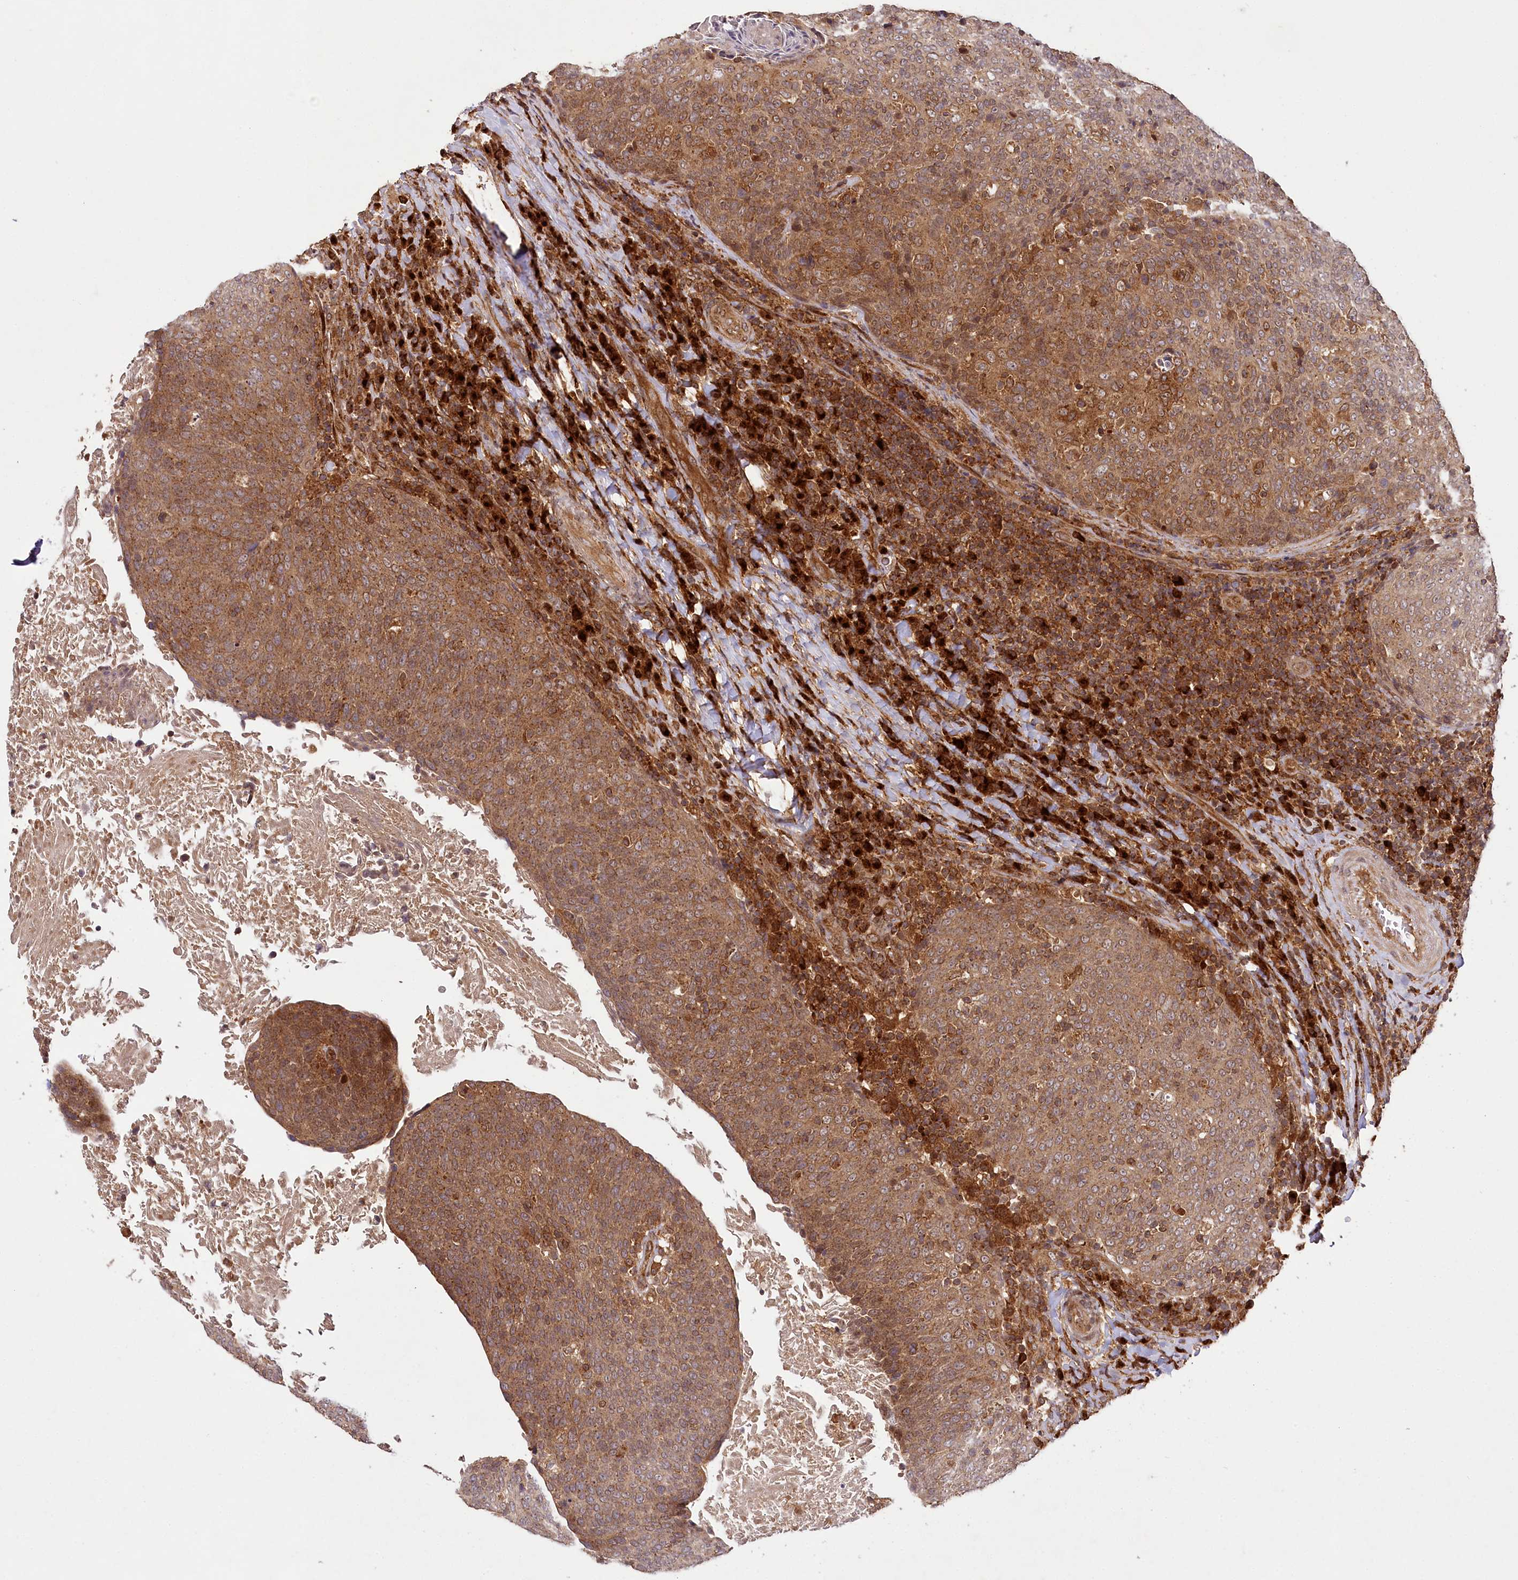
{"staining": {"intensity": "moderate", "quantity": ">75%", "location": "cytoplasmic/membranous"}, "tissue": "head and neck cancer", "cell_type": "Tumor cells", "image_type": "cancer", "snomed": [{"axis": "morphology", "description": "Squamous cell carcinoma, NOS"}, {"axis": "morphology", "description": "Squamous cell carcinoma, metastatic, NOS"}, {"axis": "topography", "description": "Lymph node"}, {"axis": "topography", "description": "Head-Neck"}], "caption": "This is a micrograph of IHC staining of head and neck squamous cell carcinoma, which shows moderate staining in the cytoplasmic/membranous of tumor cells.", "gene": "COPG1", "patient": {"sex": "male", "age": 62}}